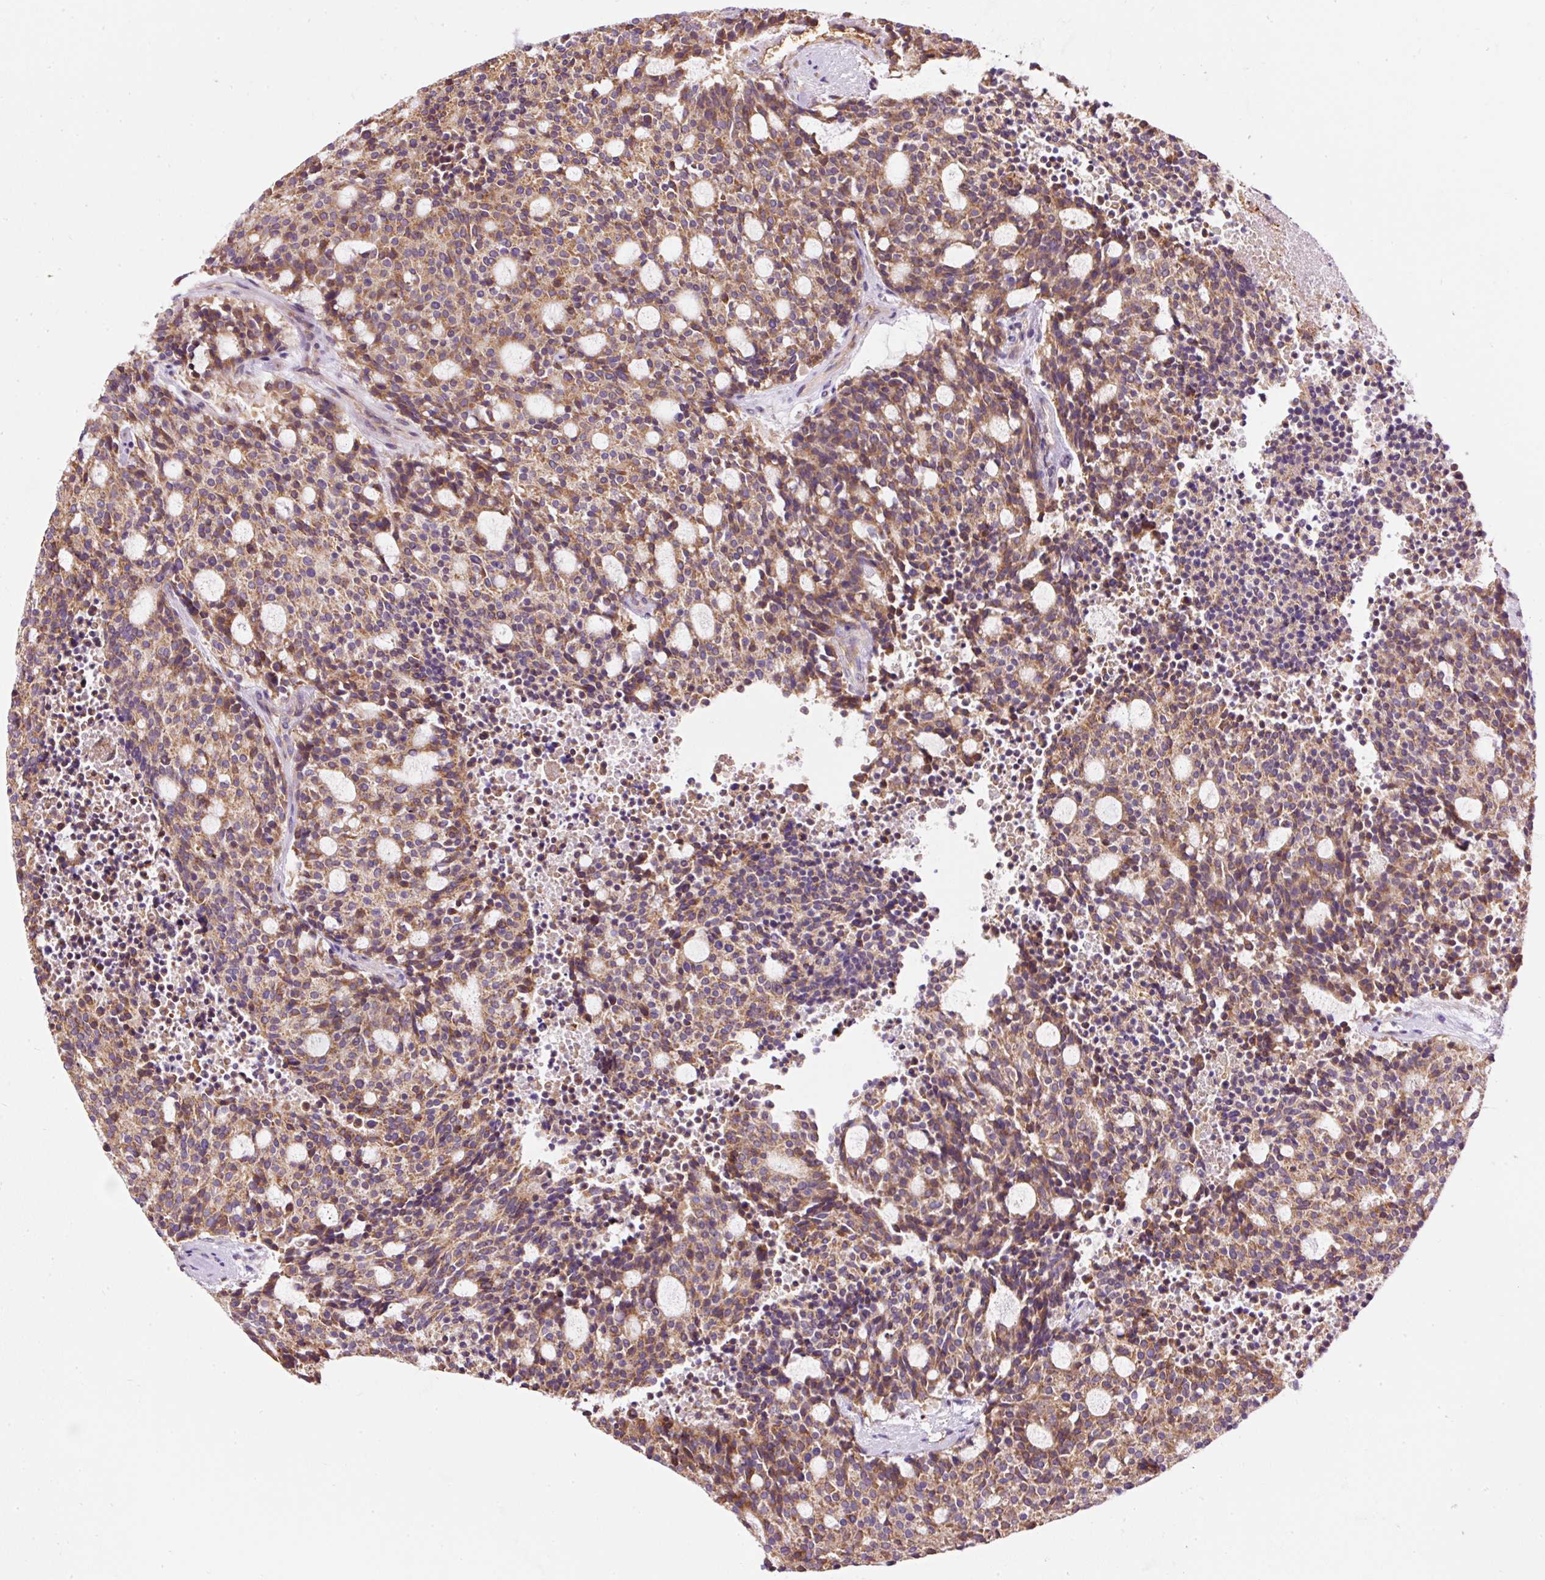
{"staining": {"intensity": "moderate", "quantity": ">75%", "location": "cytoplasmic/membranous"}, "tissue": "carcinoid", "cell_type": "Tumor cells", "image_type": "cancer", "snomed": [{"axis": "morphology", "description": "Carcinoid, malignant, NOS"}, {"axis": "topography", "description": "Pancreas"}], "caption": "Carcinoid was stained to show a protein in brown. There is medium levels of moderate cytoplasmic/membranous staining in about >75% of tumor cells.", "gene": "PRRC2A", "patient": {"sex": "female", "age": 54}}